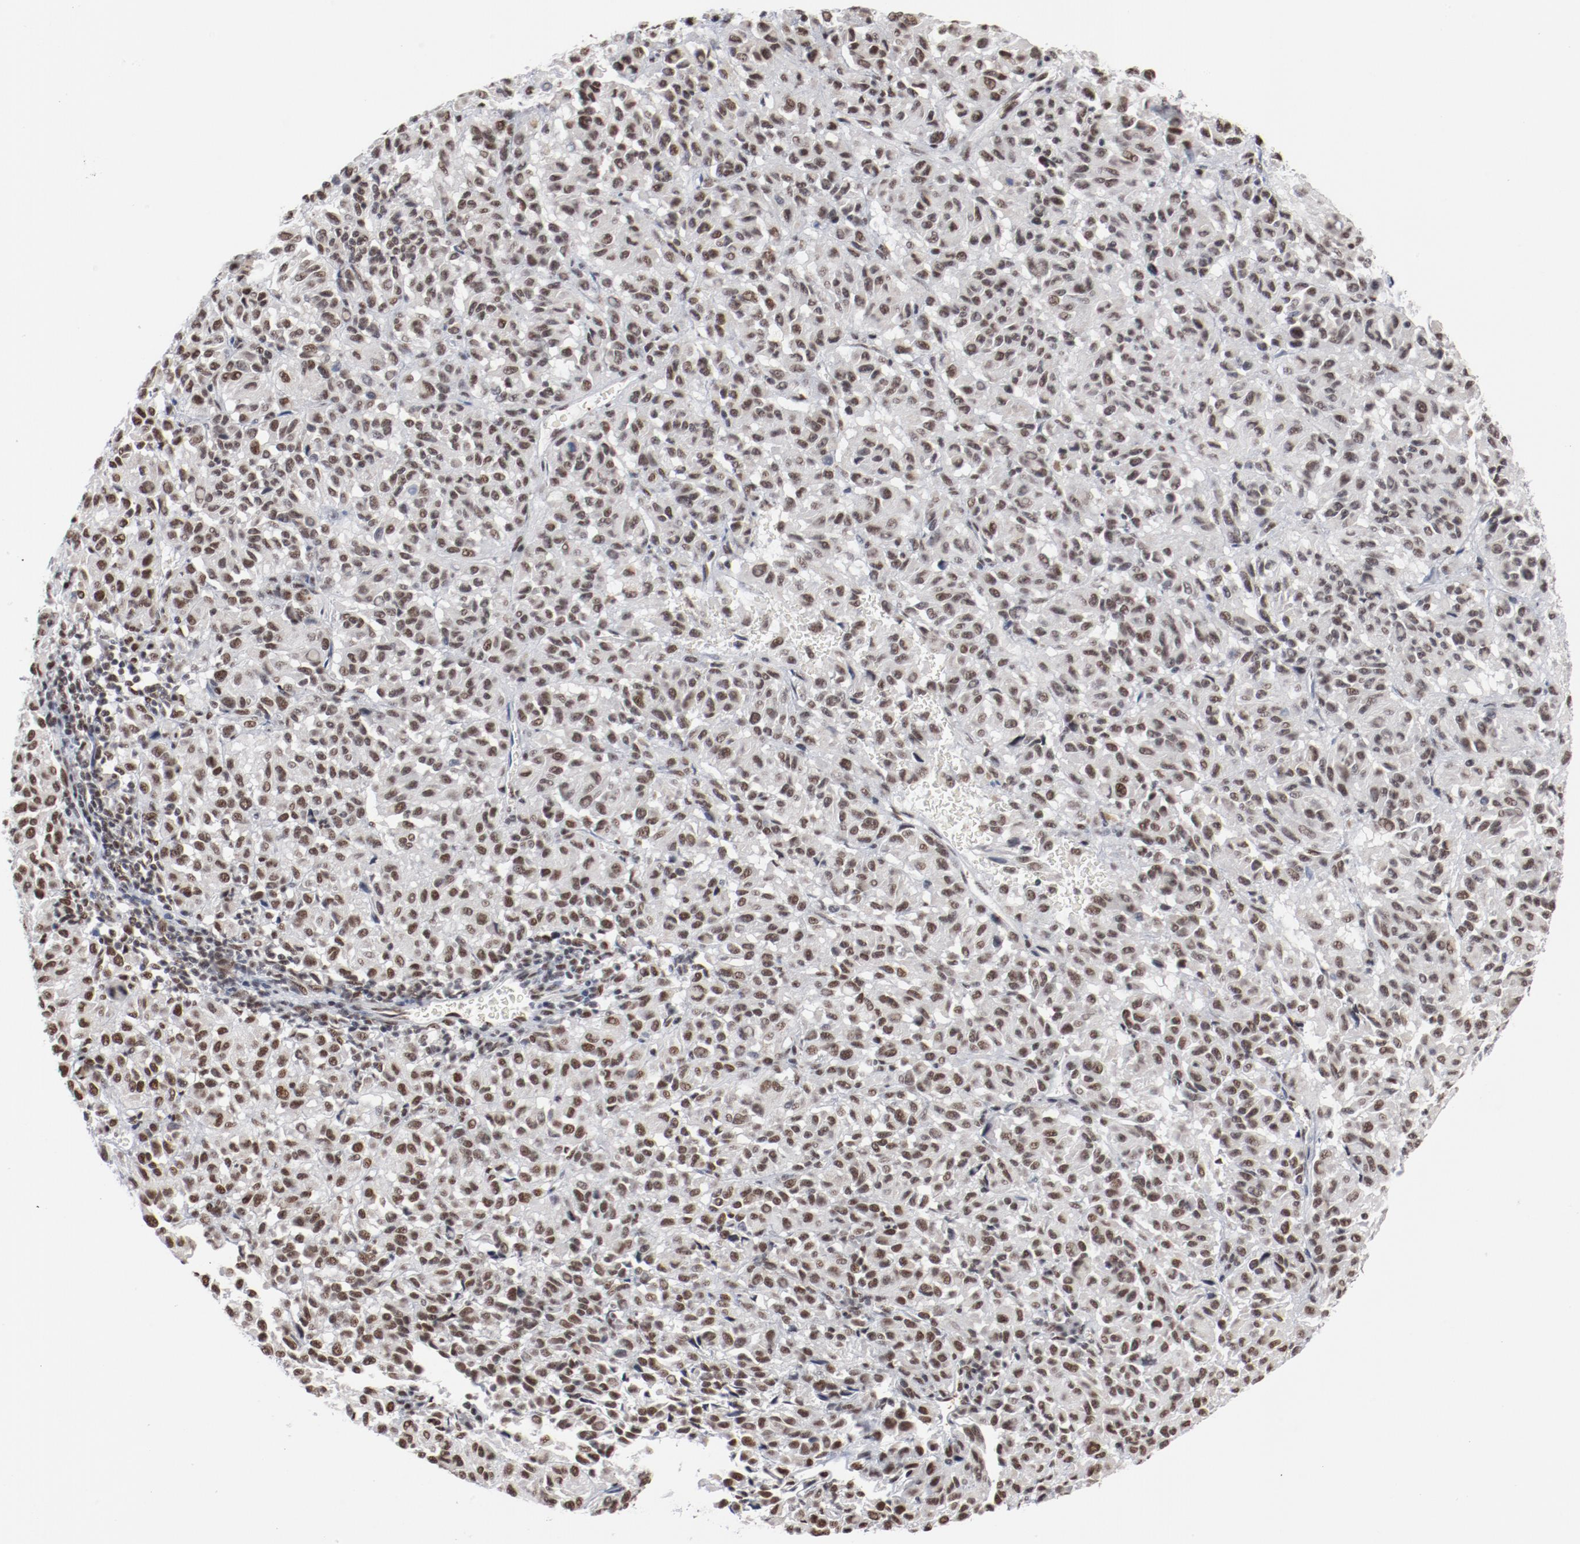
{"staining": {"intensity": "moderate", "quantity": ">75%", "location": "nuclear"}, "tissue": "melanoma", "cell_type": "Tumor cells", "image_type": "cancer", "snomed": [{"axis": "morphology", "description": "Malignant melanoma, Metastatic site"}, {"axis": "topography", "description": "Lung"}], "caption": "Malignant melanoma (metastatic site) tissue displays moderate nuclear staining in approximately >75% of tumor cells", "gene": "BUB3", "patient": {"sex": "male", "age": 64}}